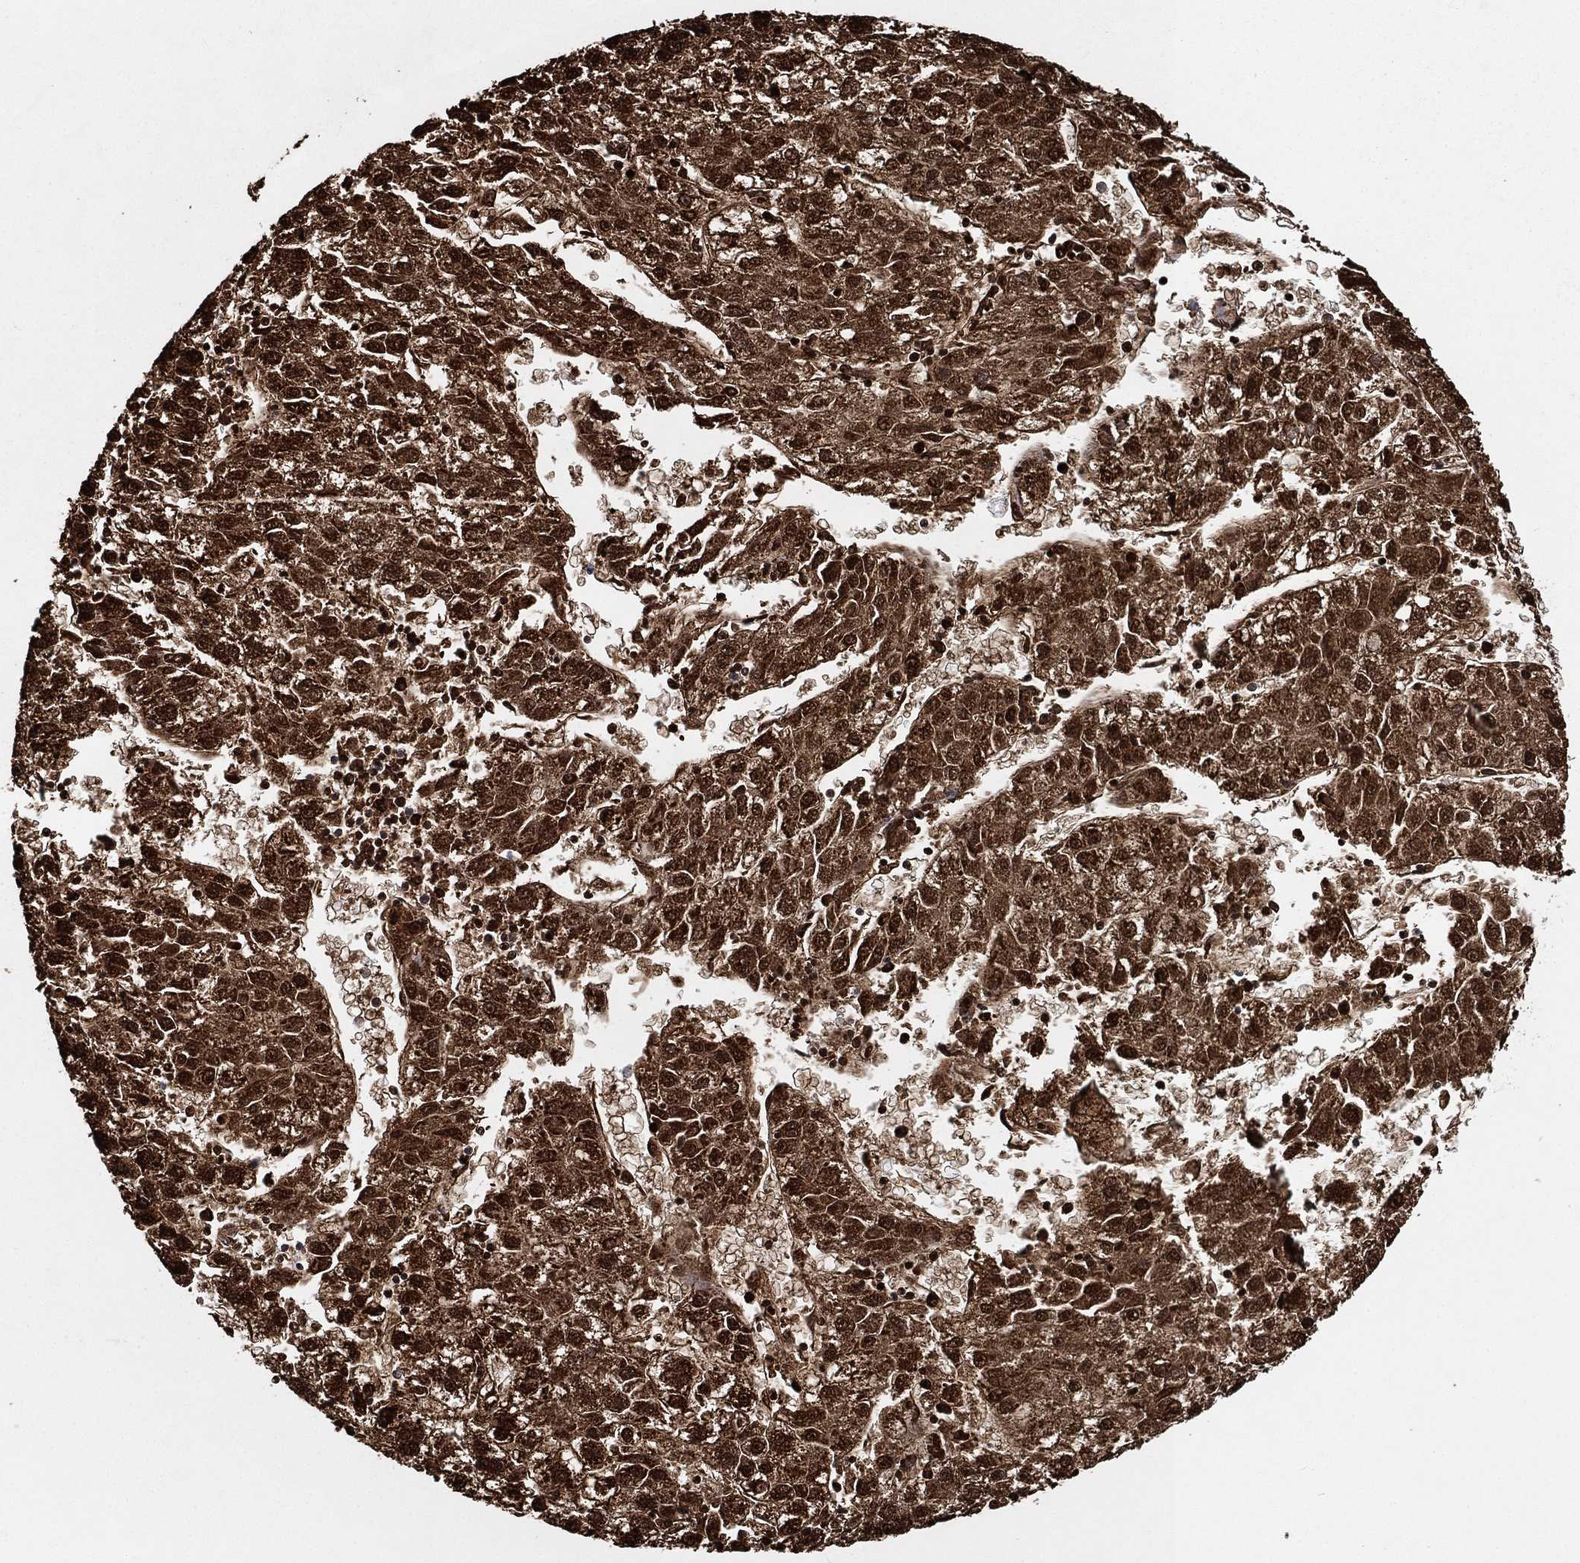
{"staining": {"intensity": "strong", "quantity": ">75%", "location": "cytoplasmic/membranous"}, "tissue": "liver cancer", "cell_type": "Tumor cells", "image_type": "cancer", "snomed": [{"axis": "morphology", "description": "Carcinoma, Hepatocellular, NOS"}, {"axis": "topography", "description": "Liver"}], "caption": "This photomicrograph demonstrates liver hepatocellular carcinoma stained with immunohistochemistry (IHC) to label a protein in brown. The cytoplasmic/membranous of tumor cells show strong positivity for the protein. Nuclei are counter-stained blue.", "gene": "SLC38A7", "patient": {"sex": "male", "age": 72}}